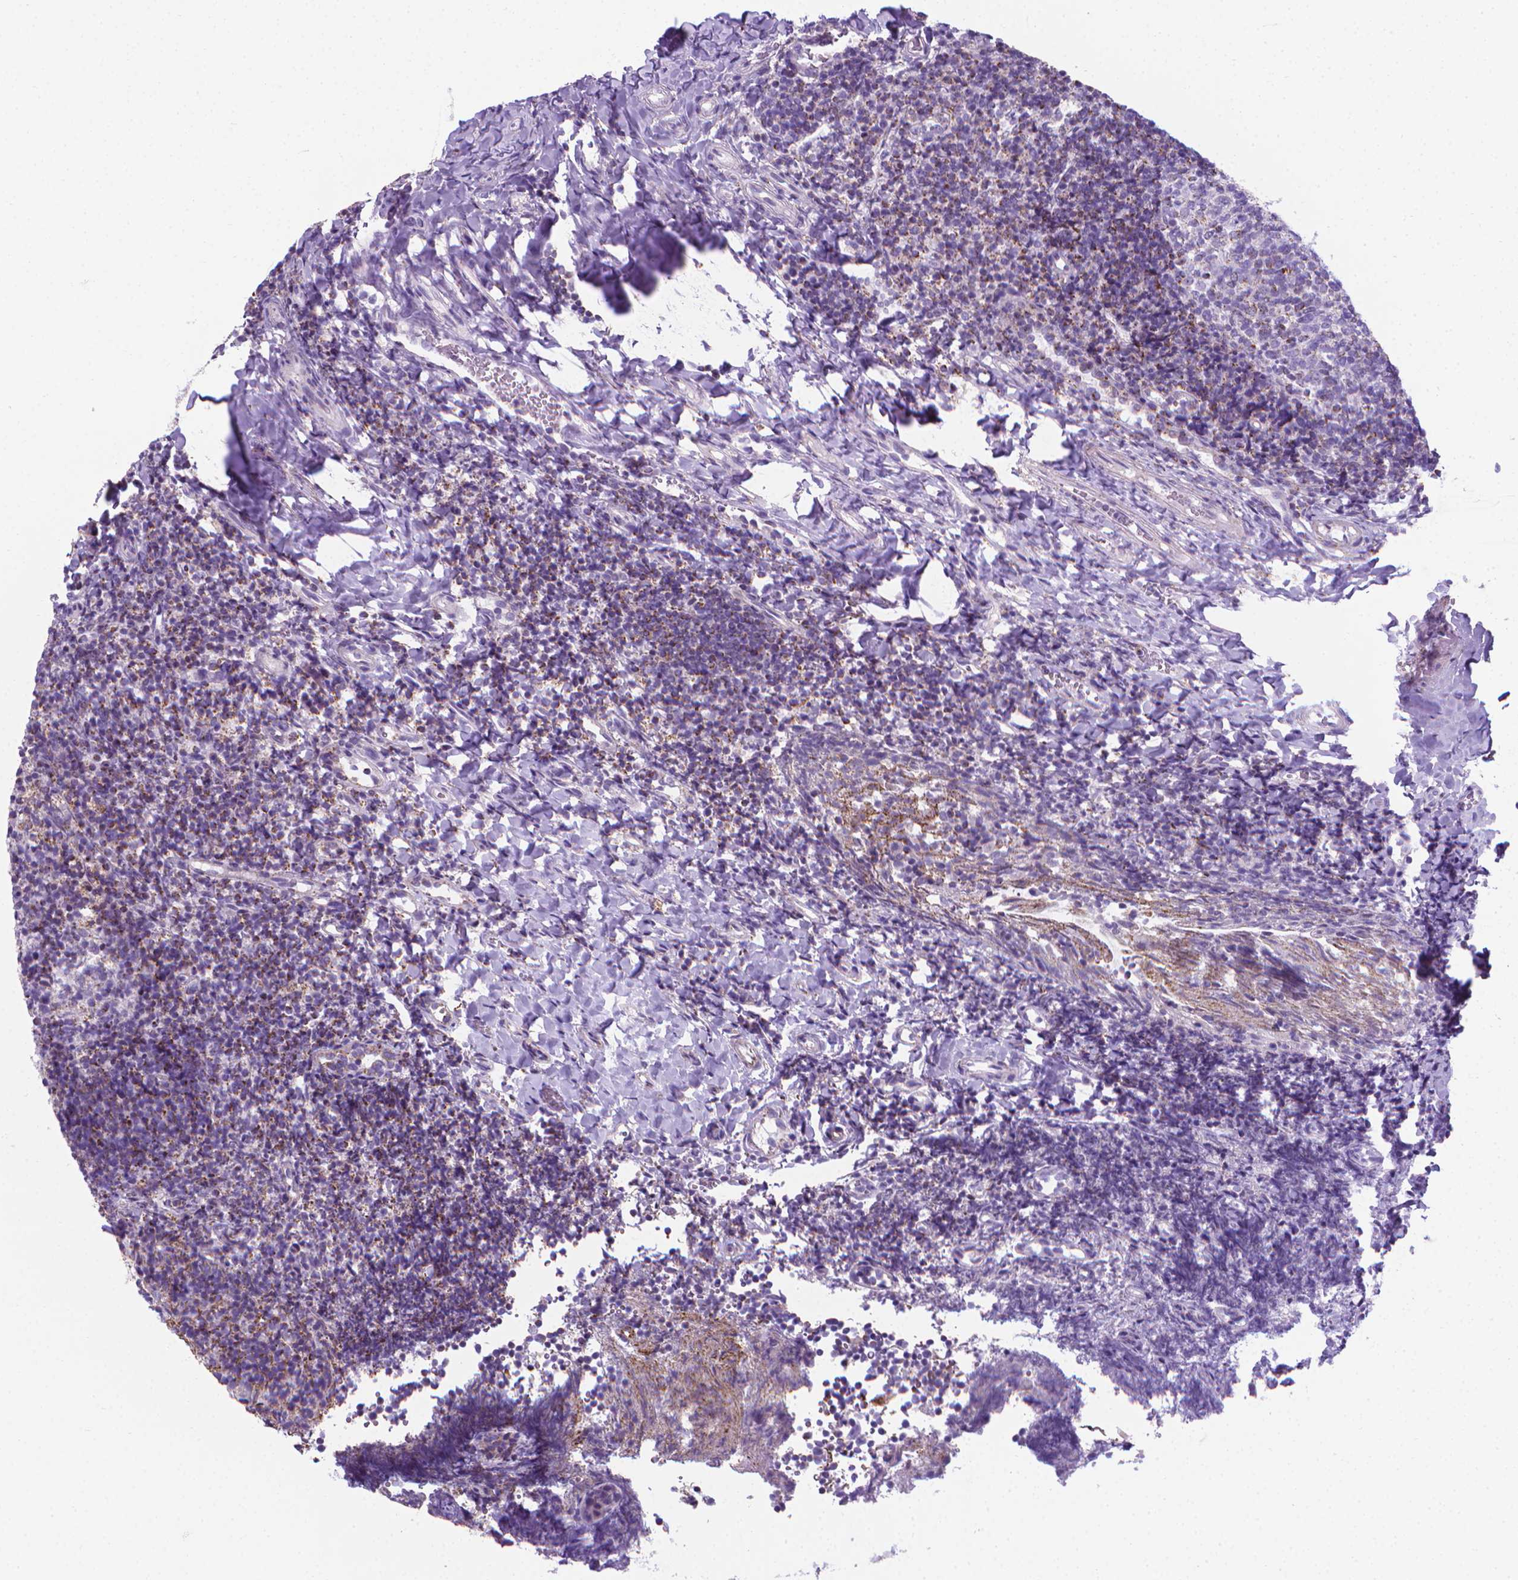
{"staining": {"intensity": "negative", "quantity": "none", "location": "none"}, "tissue": "tonsil", "cell_type": "Germinal center cells", "image_type": "normal", "snomed": [{"axis": "morphology", "description": "Normal tissue, NOS"}, {"axis": "topography", "description": "Tonsil"}], "caption": "Unremarkable tonsil was stained to show a protein in brown. There is no significant staining in germinal center cells. (DAB (3,3'-diaminobenzidine) immunohistochemistry with hematoxylin counter stain).", "gene": "POU3F3", "patient": {"sex": "female", "age": 10}}